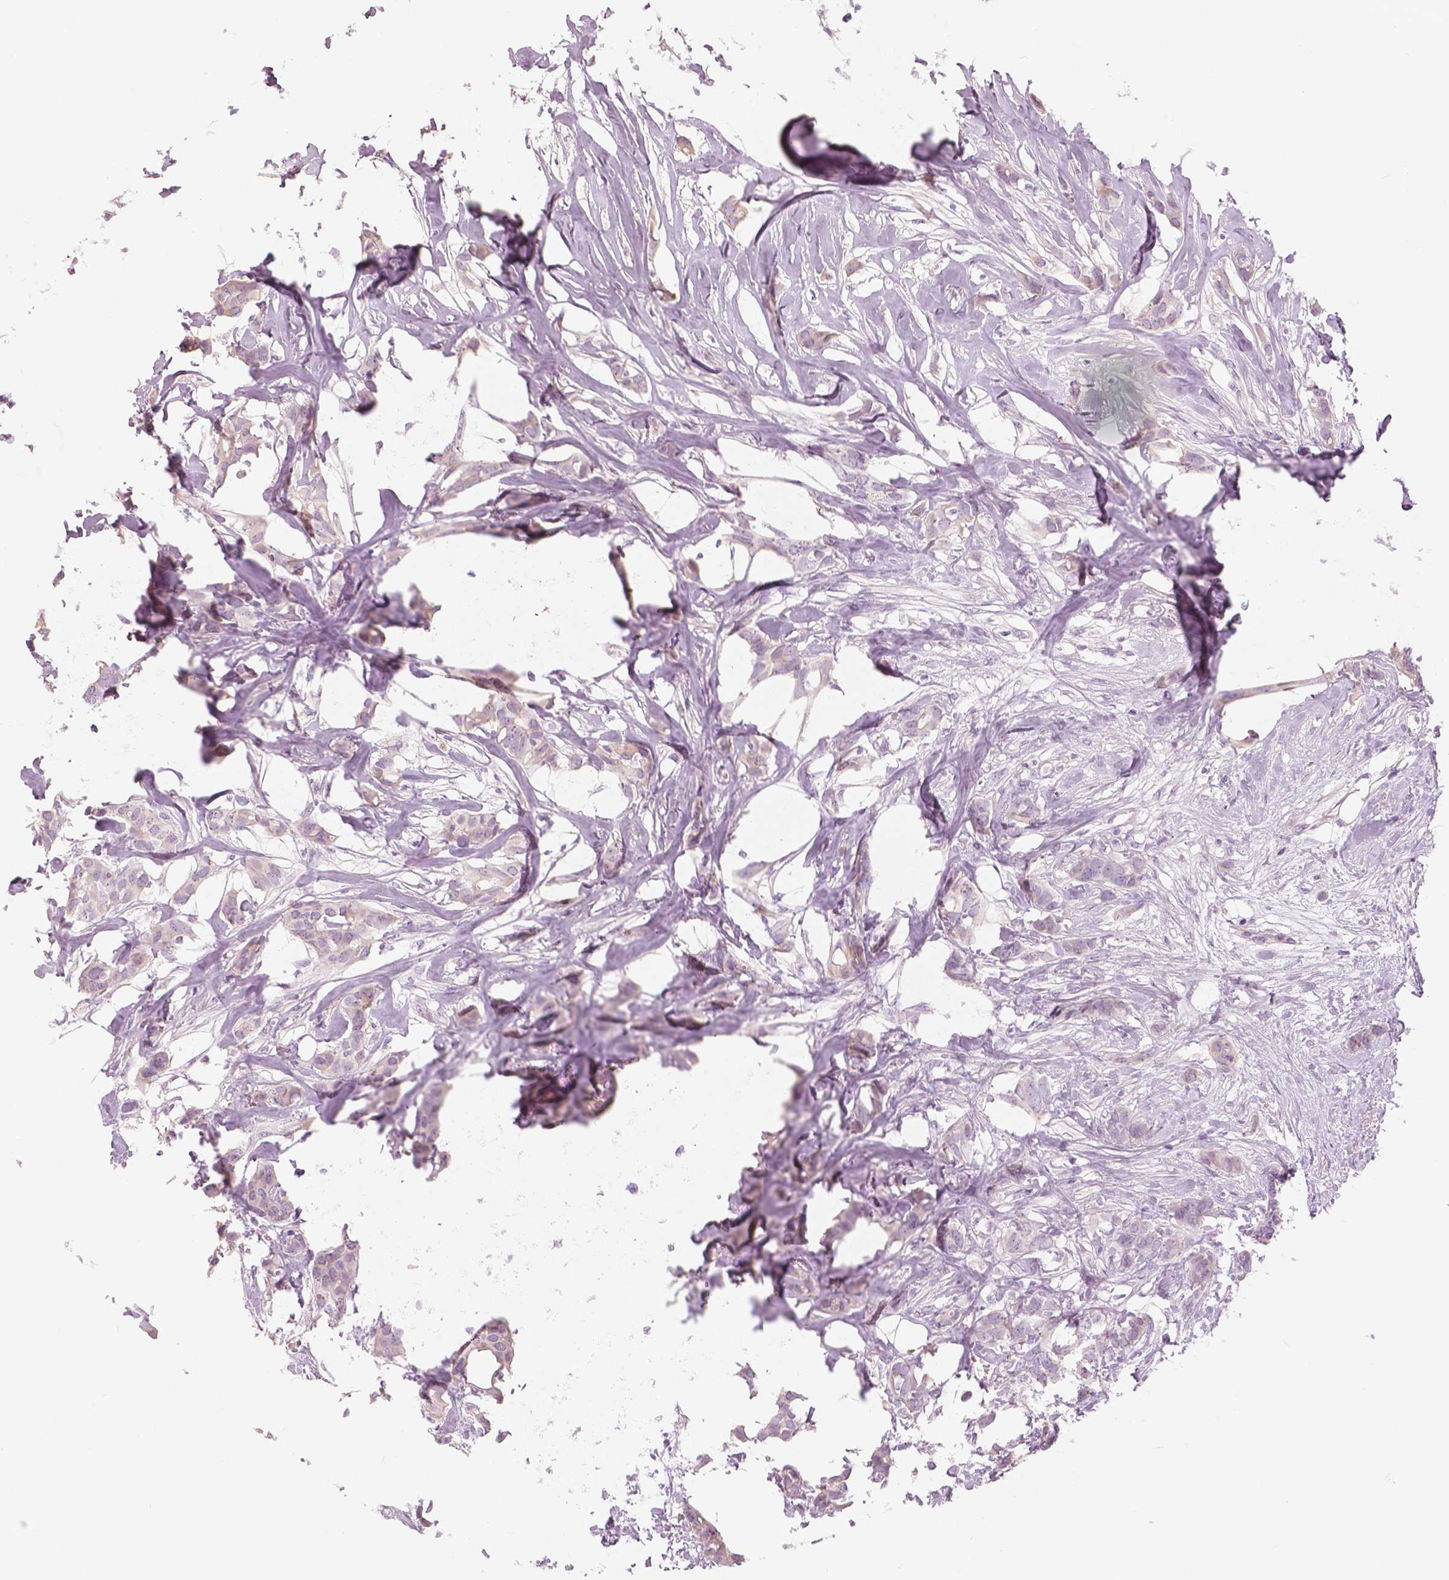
{"staining": {"intensity": "weak", "quantity": "<25%", "location": "cytoplasmic/membranous"}, "tissue": "breast cancer", "cell_type": "Tumor cells", "image_type": "cancer", "snomed": [{"axis": "morphology", "description": "Duct carcinoma"}, {"axis": "topography", "description": "Breast"}], "caption": "High magnification brightfield microscopy of breast cancer stained with DAB (3,3'-diaminobenzidine) (brown) and counterstained with hematoxylin (blue): tumor cells show no significant positivity.", "gene": "SLC24A1", "patient": {"sex": "female", "age": 62}}